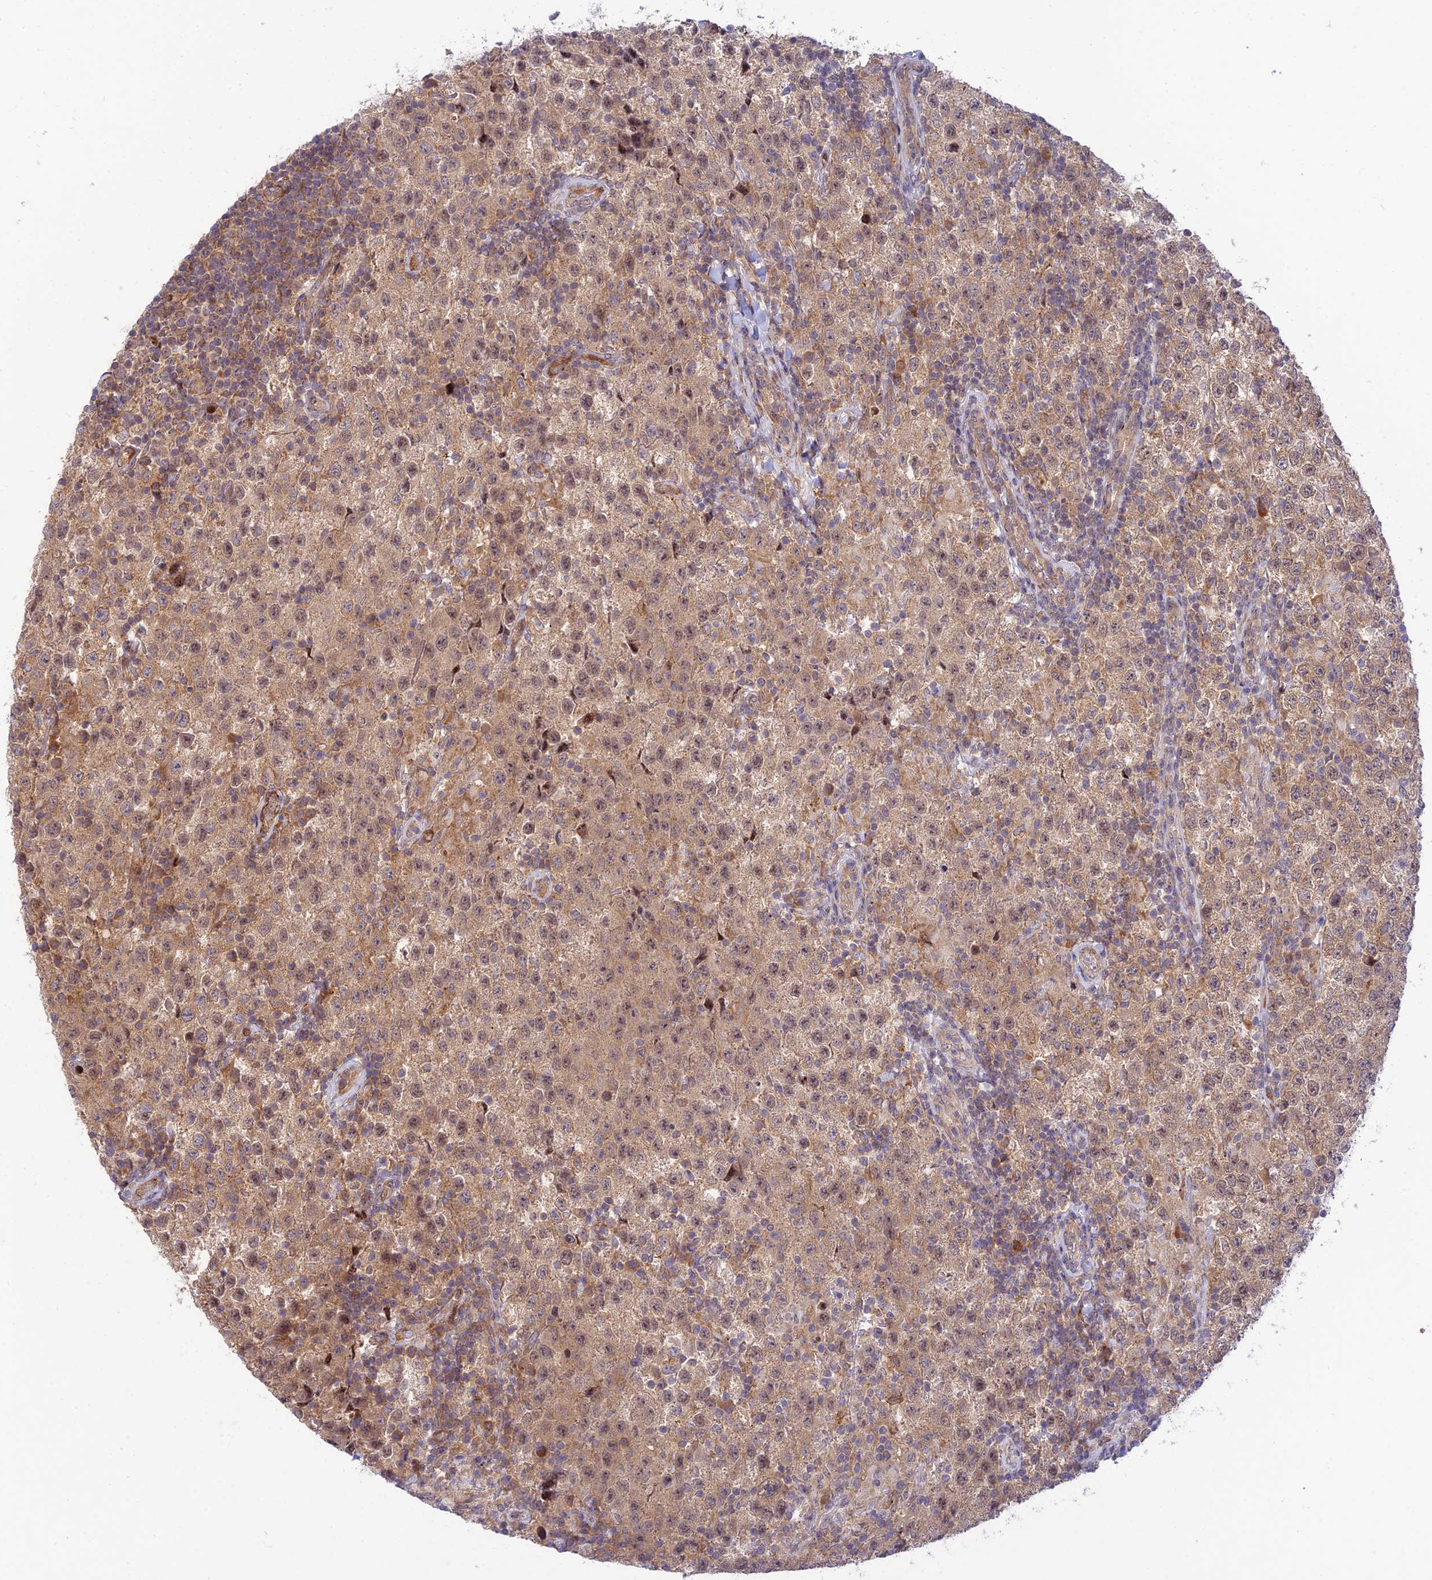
{"staining": {"intensity": "weak", "quantity": ">75%", "location": "cytoplasmic/membranous,nuclear"}, "tissue": "testis cancer", "cell_type": "Tumor cells", "image_type": "cancer", "snomed": [{"axis": "morphology", "description": "Seminoma, NOS"}, {"axis": "morphology", "description": "Carcinoma, Embryonal, NOS"}, {"axis": "topography", "description": "Testis"}], "caption": "IHC (DAB (3,3'-diaminobenzidine)) staining of testis cancer (embryonal carcinoma) reveals weak cytoplasmic/membranous and nuclear protein staining in about >75% of tumor cells.", "gene": "ZNF584", "patient": {"sex": "male", "age": 41}}